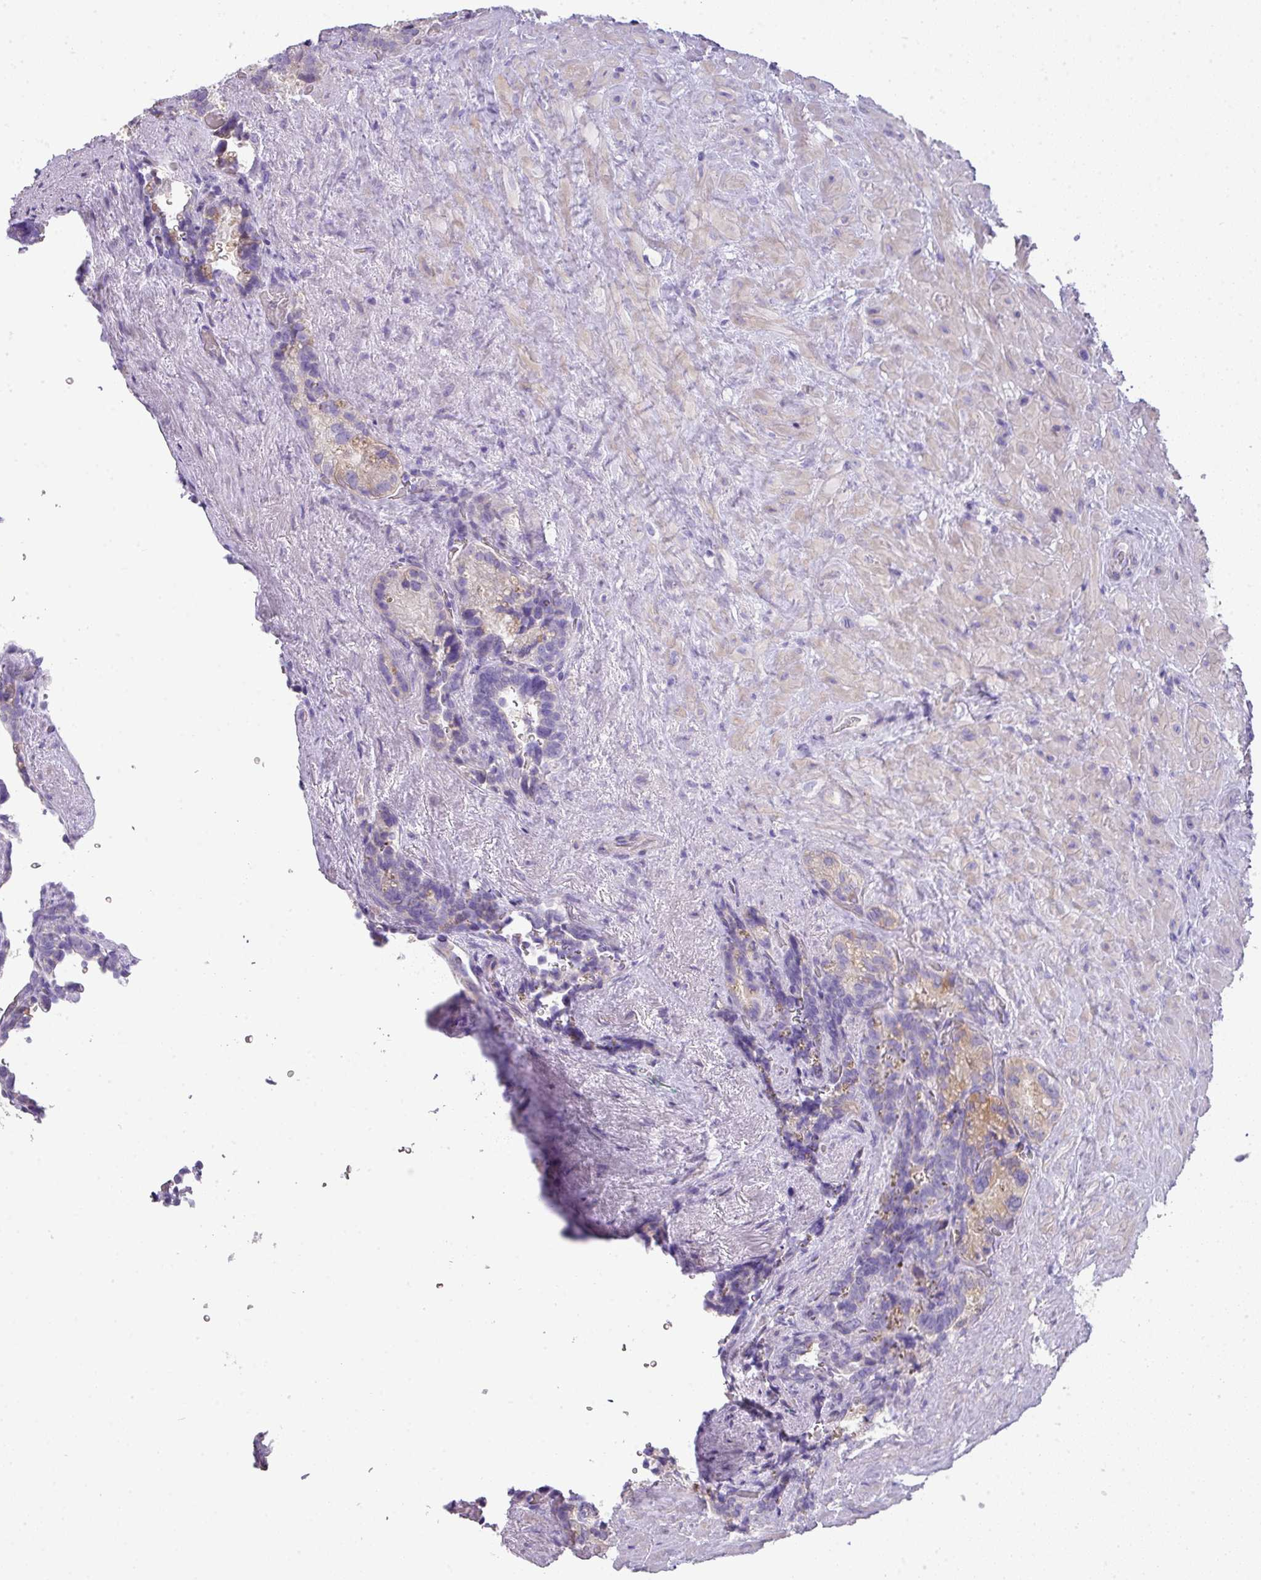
{"staining": {"intensity": "weak", "quantity": "<25%", "location": "cytoplasmic/membranous"}, "tissue": "seminal vesicle", "cell_type": "Glandular cells", "image_type": "normal", "snomed": [{"axis": "morphology", "description": "Normal tissue, NOS"}, {"axis": "topography", "description": "Seminal veicle"}], "caption": "Glandular cells are negative for protein expression in normal human seminal vesicle. The staining was performed using DAB to visualize the protein expression in brown, while the nuclei were stained in blue with hematoxylin (Magnification: 20x).", "gene": "GLI4", "patient": {"sex": "male", "age": 62}}